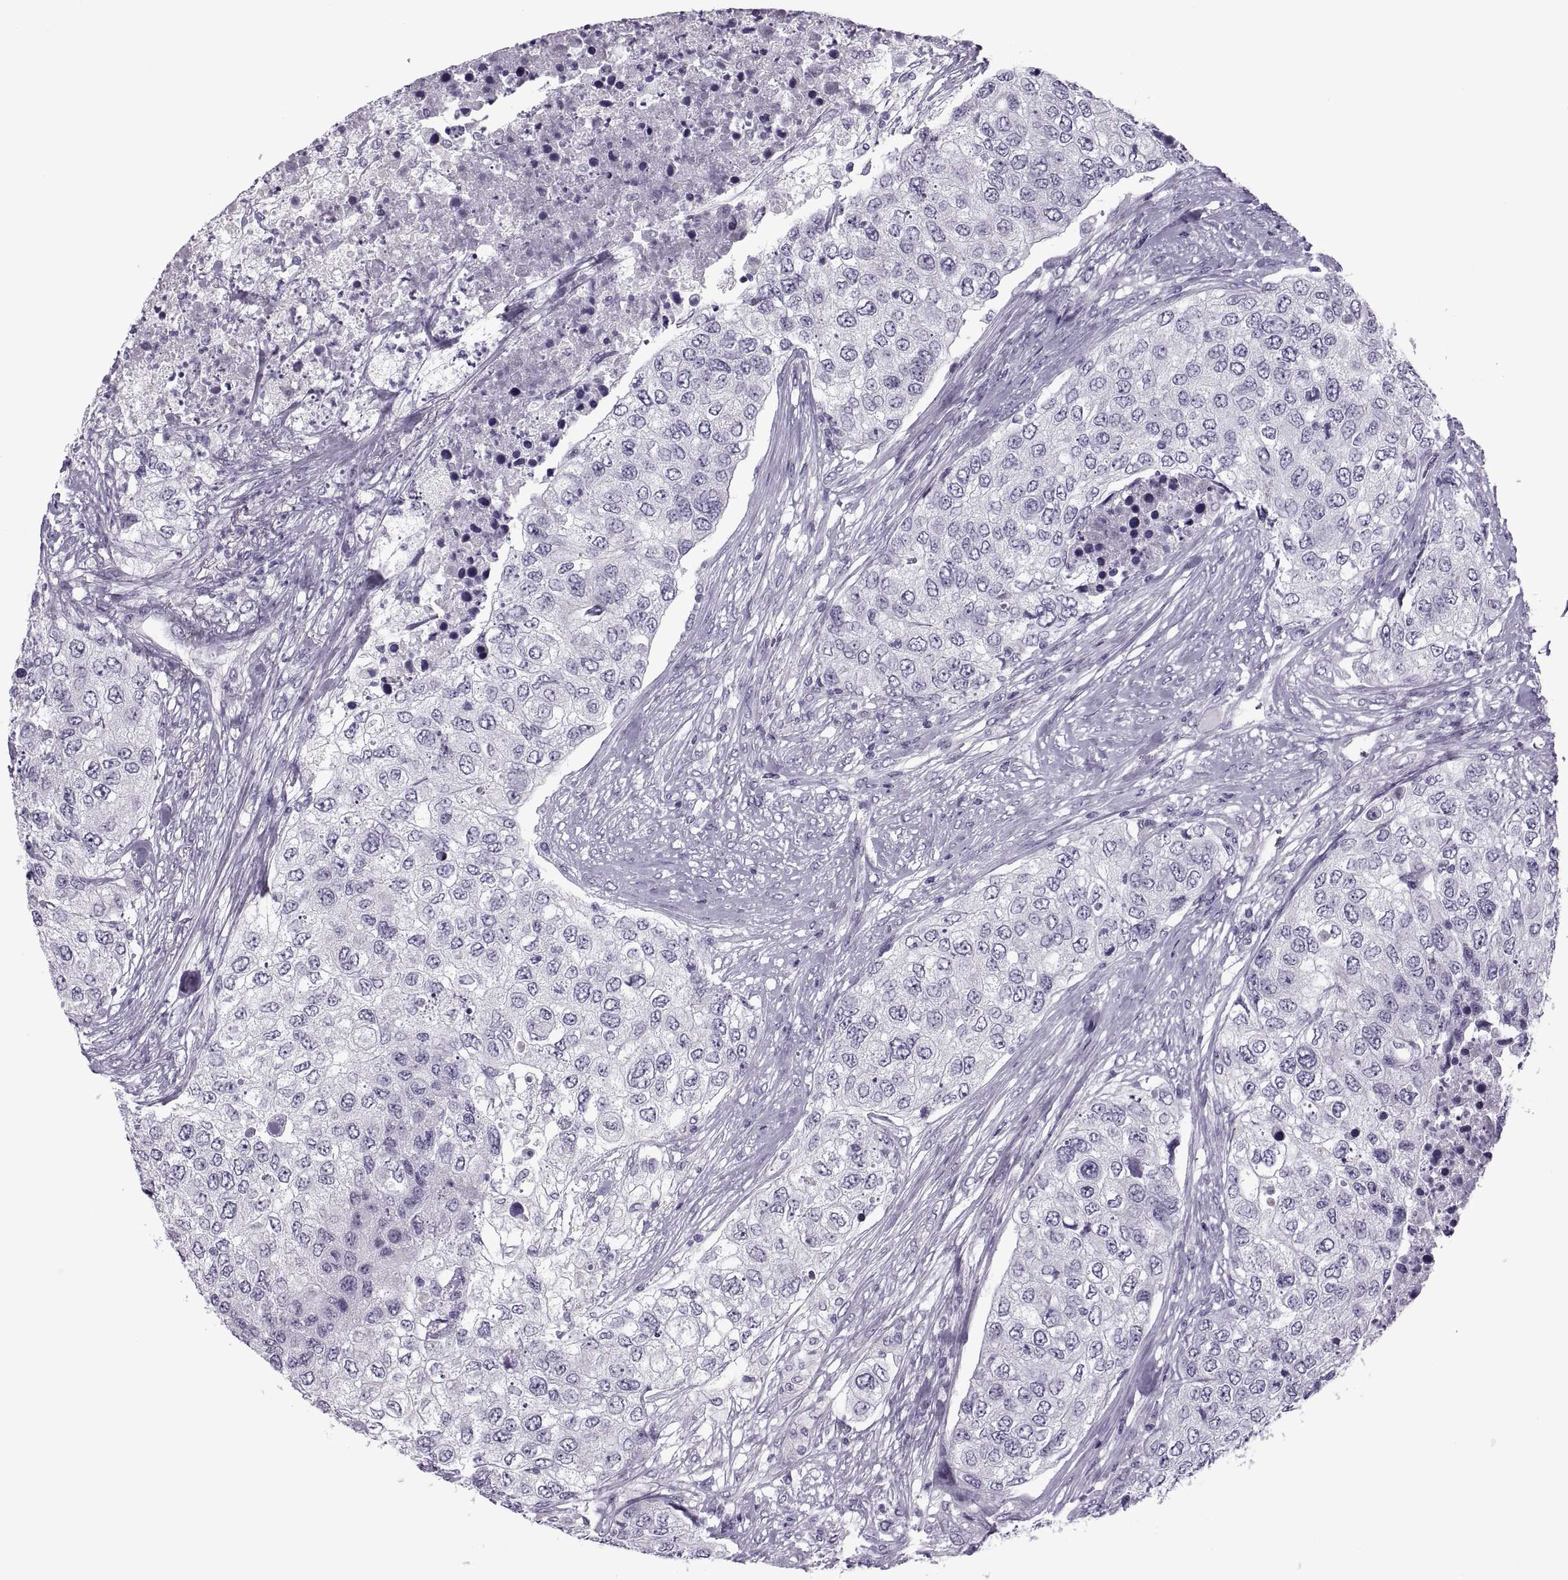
{"staining": {"intensity": "negative", "quantity": "none", "location": "none"}, "tissue": "urothelial cancer", "cell_type": "Tumor cells", "image_type": "cancer", "snomed": [{"axis": "morphology", "description": "Urothelial carcinoma, High grade"}, {"axis": "topography", "description": "Urinary bladder"}], "caption": "A histopathology image of urothelial carcinoma (high-grade) stained for a protein demonstrates no brown staining in tumor cells.", "gene": "SYNGR4", "patient": {"sex": "female", "age": 78}}